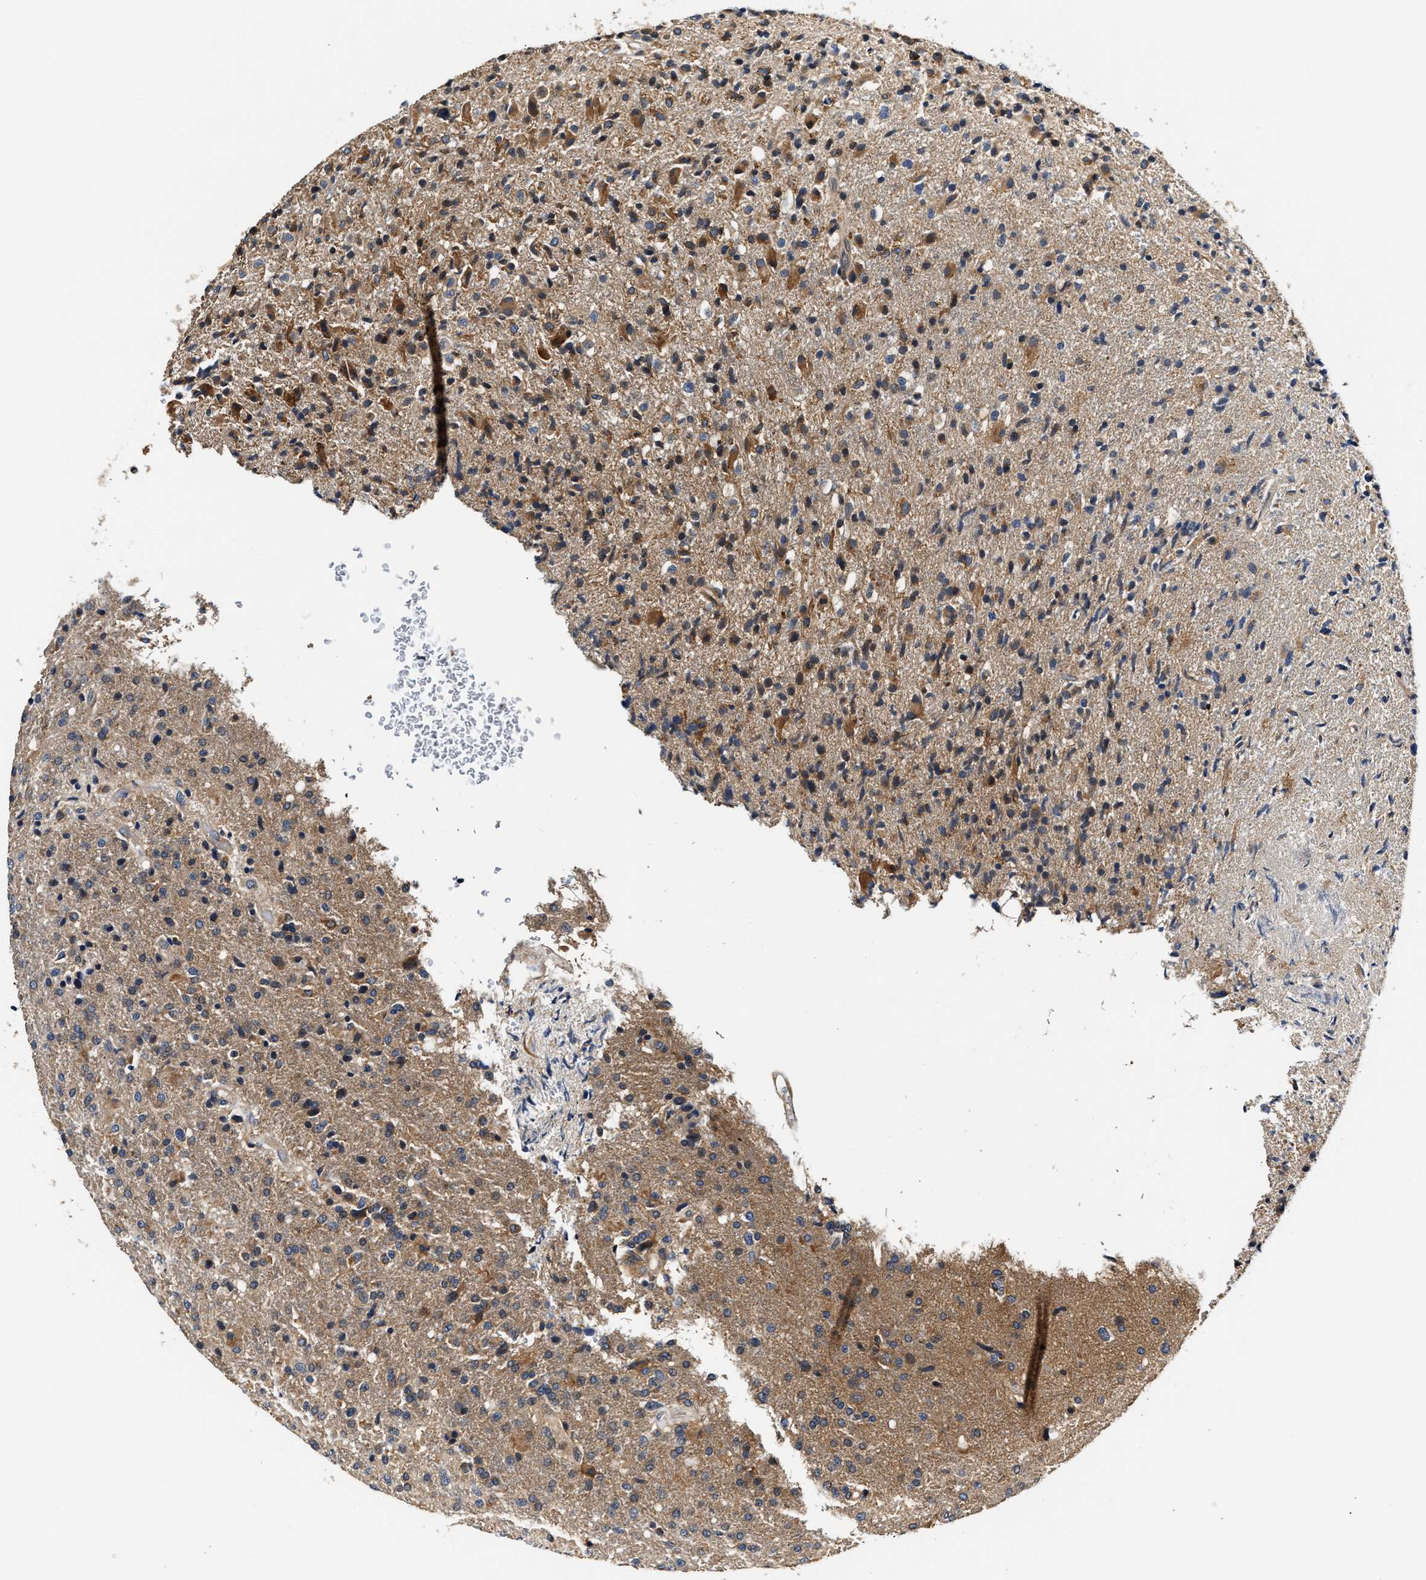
{"staining": {"intensity": "moderate", "quantity": ">75%", "location": "cytoplasmic/membranous"}, "tissue": "glioma", "cell_type": "Tumor cells", "image_type": "cancer", "snomed": [{"axis": "morphology", "description": "Glioma, malignant, High grade"}, {"axis": "topography", "description": "Brain"}], "caption": "Human malignant glioma (high-grade) stained for a protein (brown) demonstrates moderate cytoplasmic/membranous positive expression in approximately >75% of tumor cells.", "gene": "TEX2", "patient": {"sex": "male", "age": 72}}